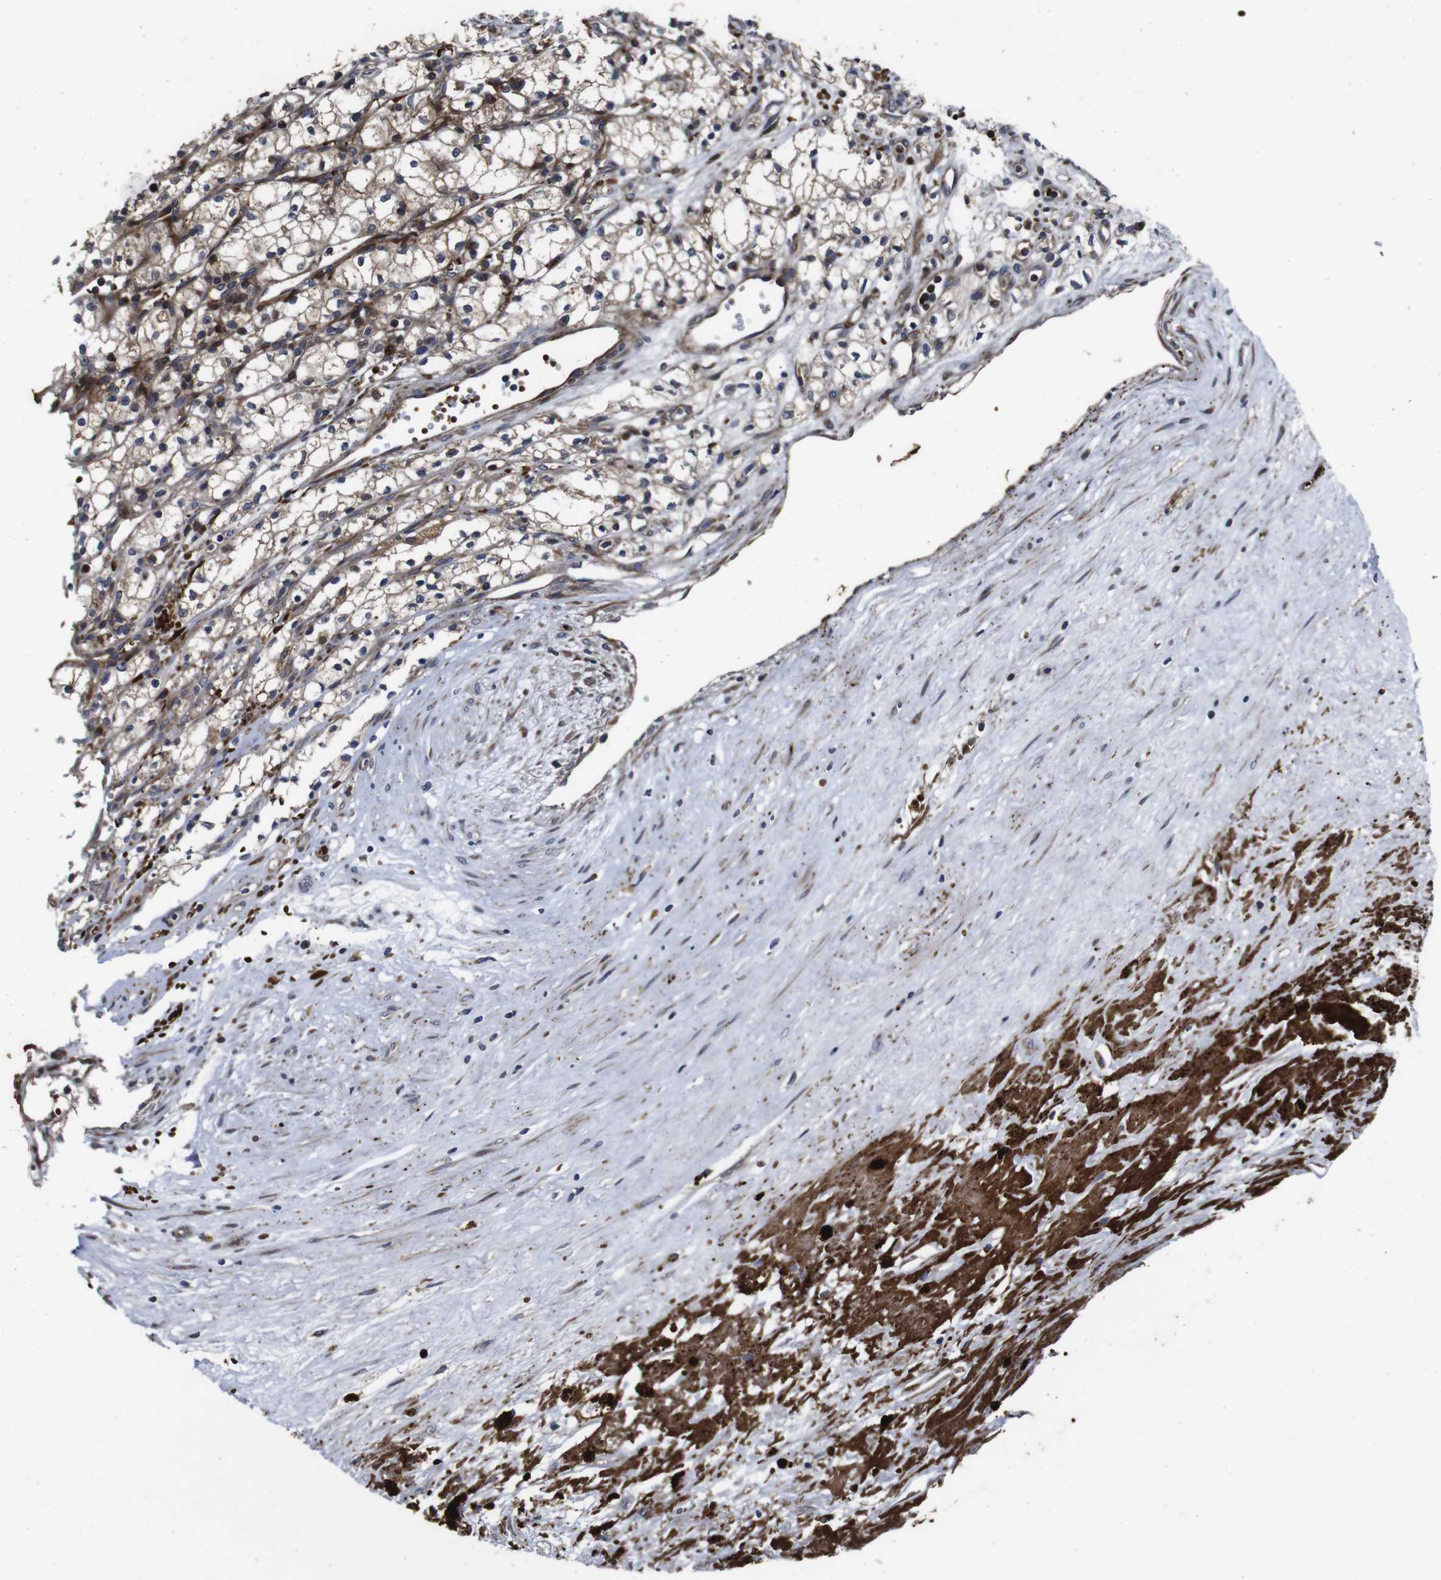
{"staining": {"intensity": "moderate", "quantity": ">75%", "location": "cytoplasmic/membranous"}, "tissue": "renal cancer", "cell_type": "Tumor cells", "image_type": "cancer", "snomed": [{"axis": "morphology", "description": "Normal tissue, NOS"}, {"axis": "morphology", "description": "Adenocarcinoma, NOS"}, {"axis": "topography", "description": "Kidney"}], "caption": "High-power microscopy captured an immunohistochemistry (IHC) histopathology image of adenocarcinoma (renal), revealing moderate cytoplasmic/membranous staining in about >75% of tumor cells.", "gene": "SMYD3", "patient": {"sex": "male", "age": 59}}